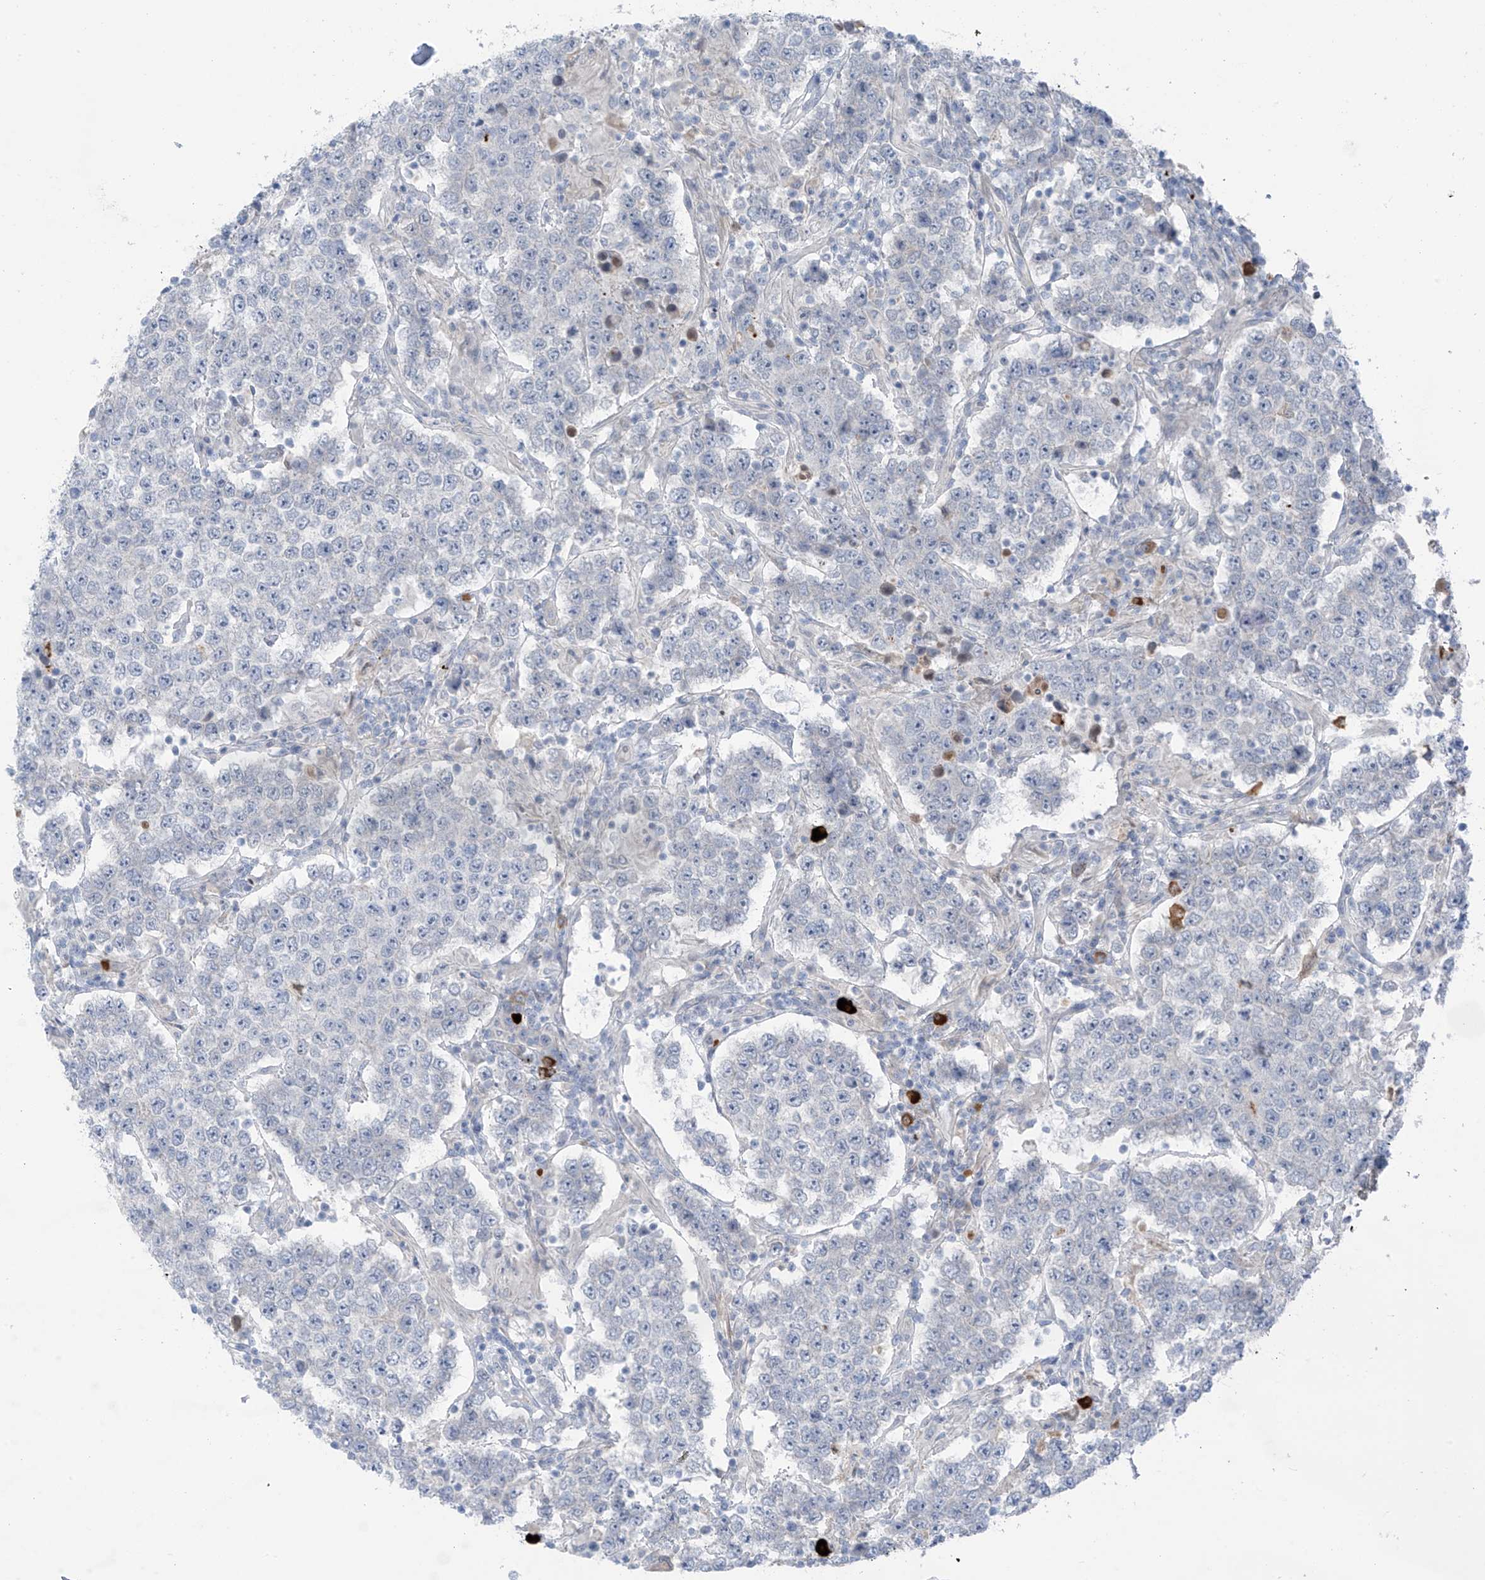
{"staining": {"intensity": "negative", "quantity": "none", "location": "none"}, "tissue": "testis cancer", "cell_type": "Tumor cells", "image_type": "cancer", "snomed": [{"axis": "morphology", "description": "Normal tissue, NOS"}, {"axis": "morphology", "description": "Urothelial carcinoma, High grade"}, {"axis": "morphology", "description": "Seminoma, NOS"}, {"axis": "morphology", "description": "Carcinoma, Embryonal, NOS"}, {"axis": "topography", "description": "Urinary bladder"}, {"axis": "topography", "description": "Testis"}], "caption": "Immunohistochemical staining of testis cancer reveals no significant staining in tumor cells.", "gene": "ZNF793", "patient": {"sex": "male", "age": 41}}